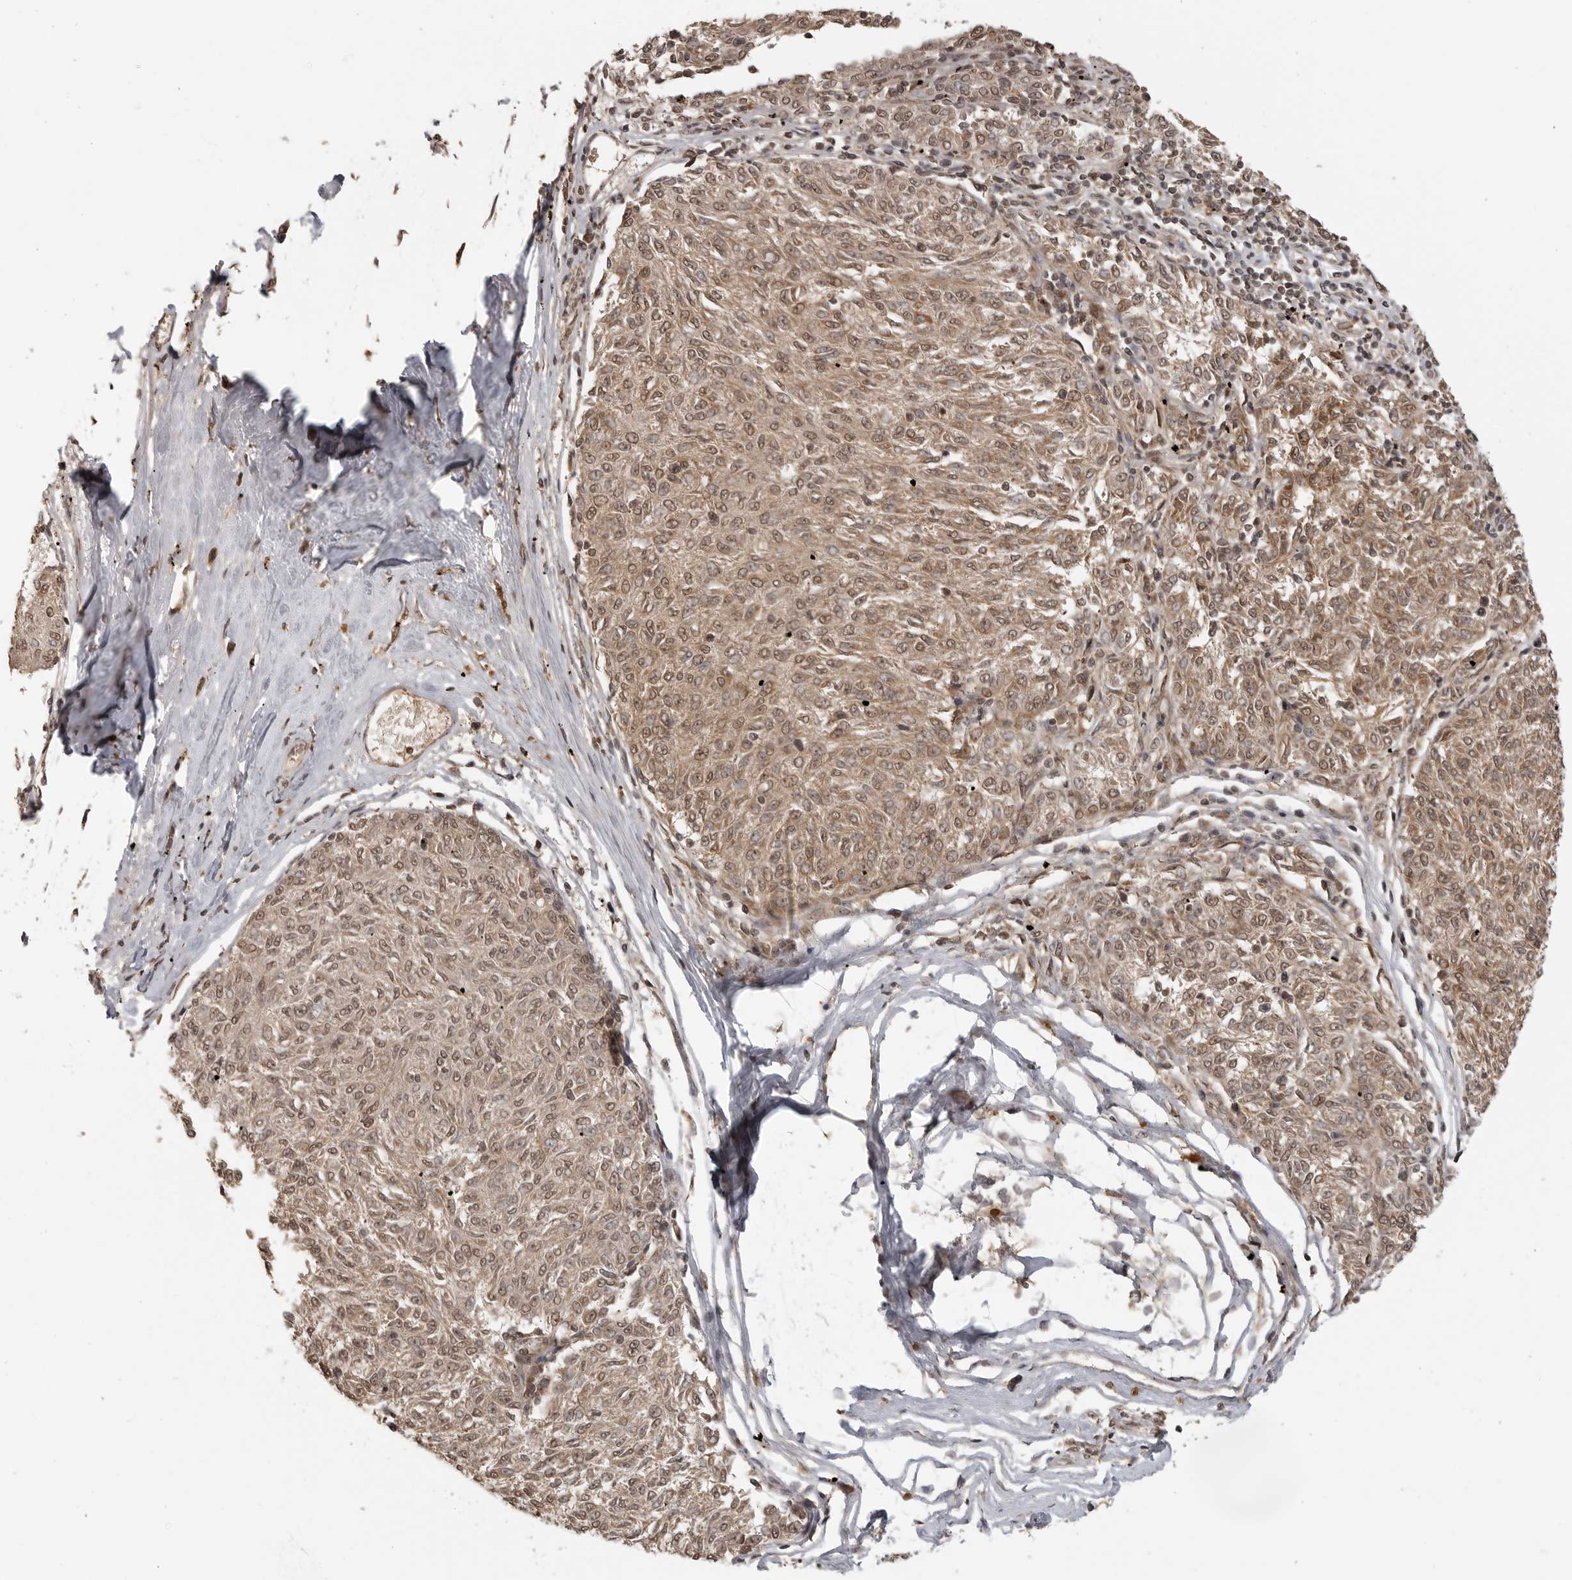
{"staining": {"intensity": "weak", "quantity": ">75%", "location": "cytoplasmic/membranous,nuclear"}, "tissue": "melanoma", "cell_type": "Tumor cells", "image_type": "cancer", "snomed": [{"axis": "morphology", "description": "Malignant melanoma, NOS"}, {"axis": "topography", "description": "Skin"}], "caption": "Protein analysis of melanoma tissue demonstrates weak cytoplasmic/membranous and nuclear staining in approximately >75% of tumor cells.", "gene": "CLOCK", "patient": {"sex": "female", "age": 72}}